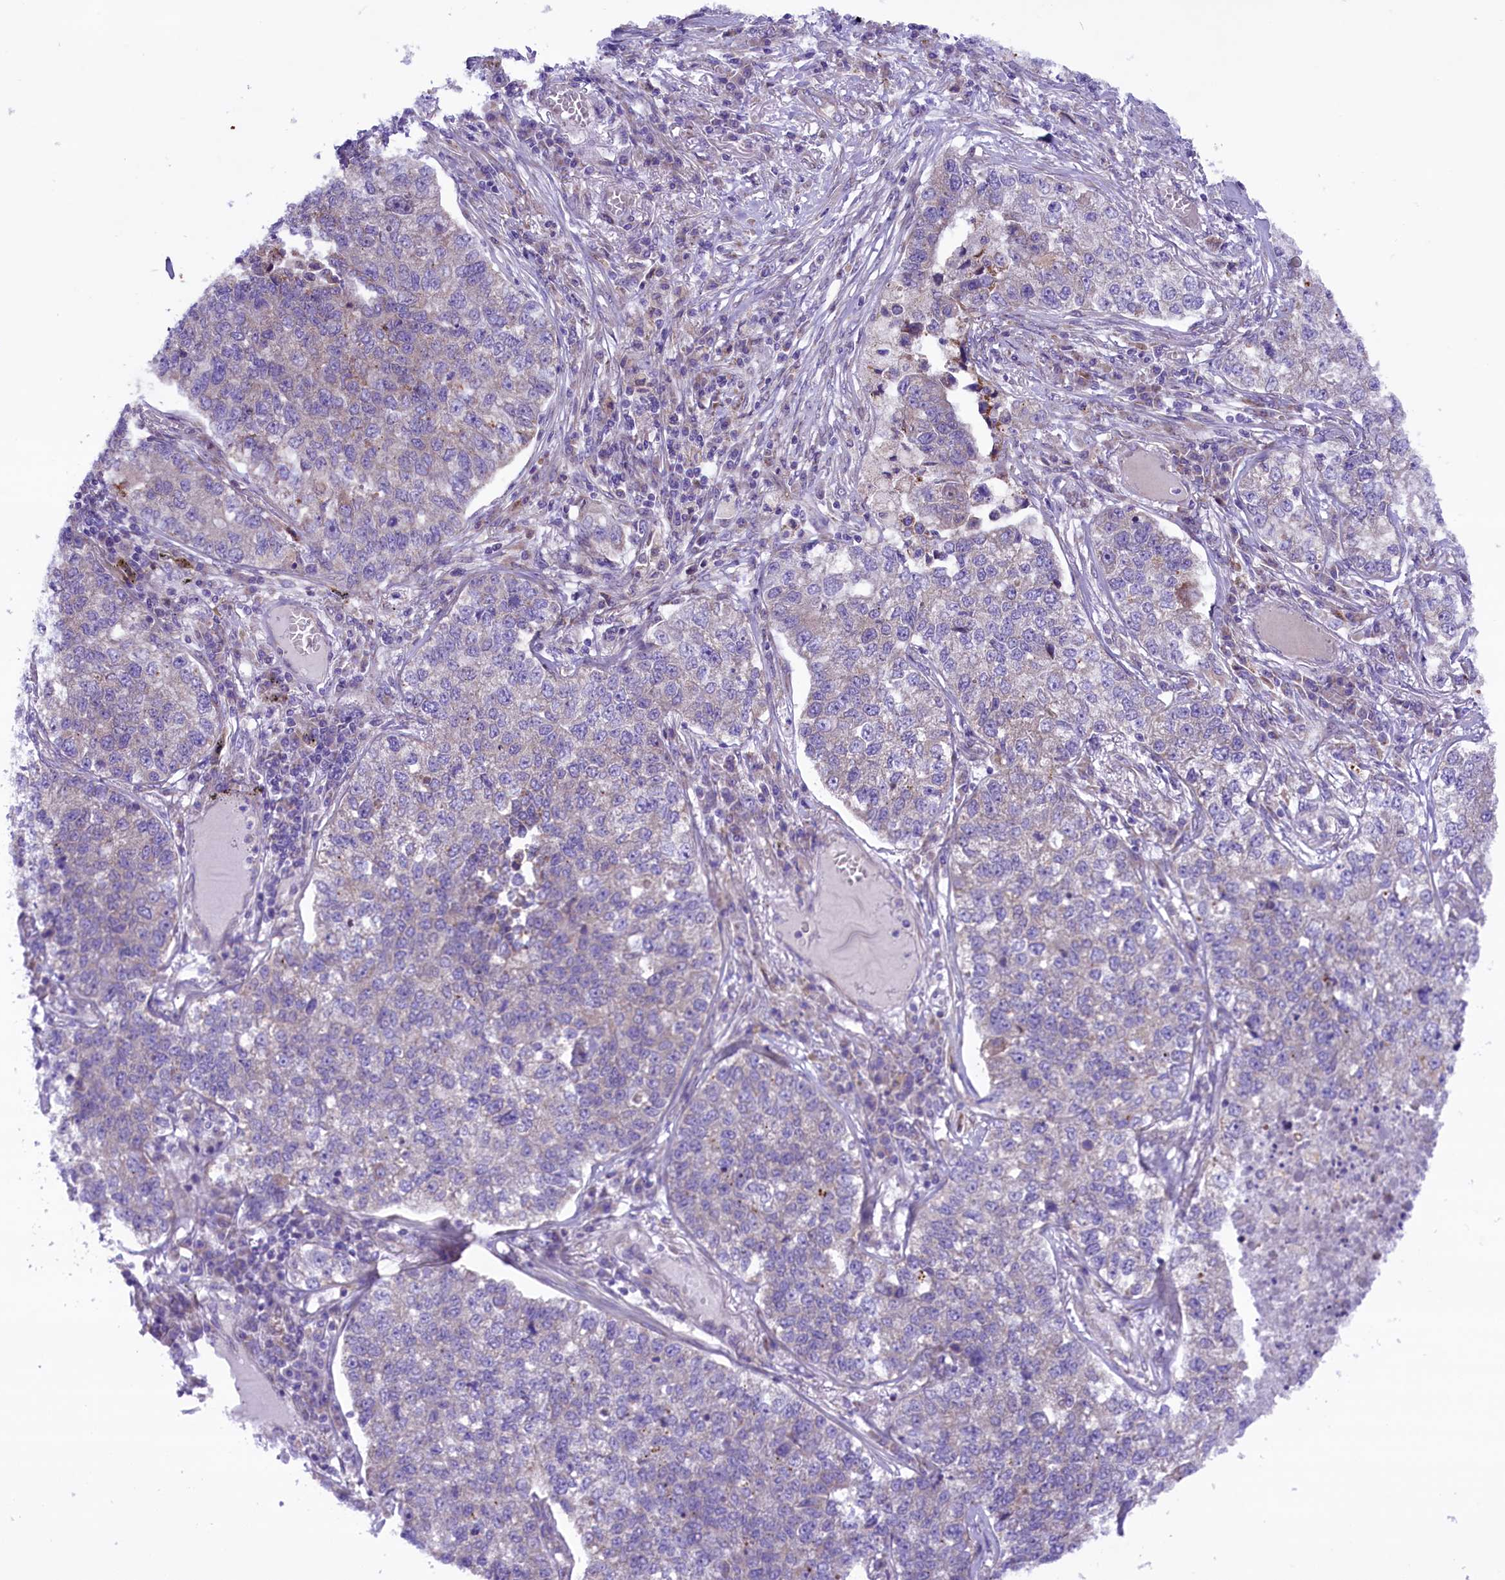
{"staining": {"intensity": "negative", "quantity": "none", "location": "none"}, "tissue": "lung cancer", "cell_type": "Tumor cells", "image_type": "cancer", "snomed": [{"axis": "morphology", "description": "Adenocarcinoma, NOS"}, {"axis": "topography", "description": "Lung"}], "caption": "High magnification brightfield microscopy of adenocarcinoma (lung) stained with DAB (brown) and counterstained with hematoxylin (blue): tumor cells show no significant staining.", "gene": "PTPRU", "patient": {"sex": "male", "age": 49}}